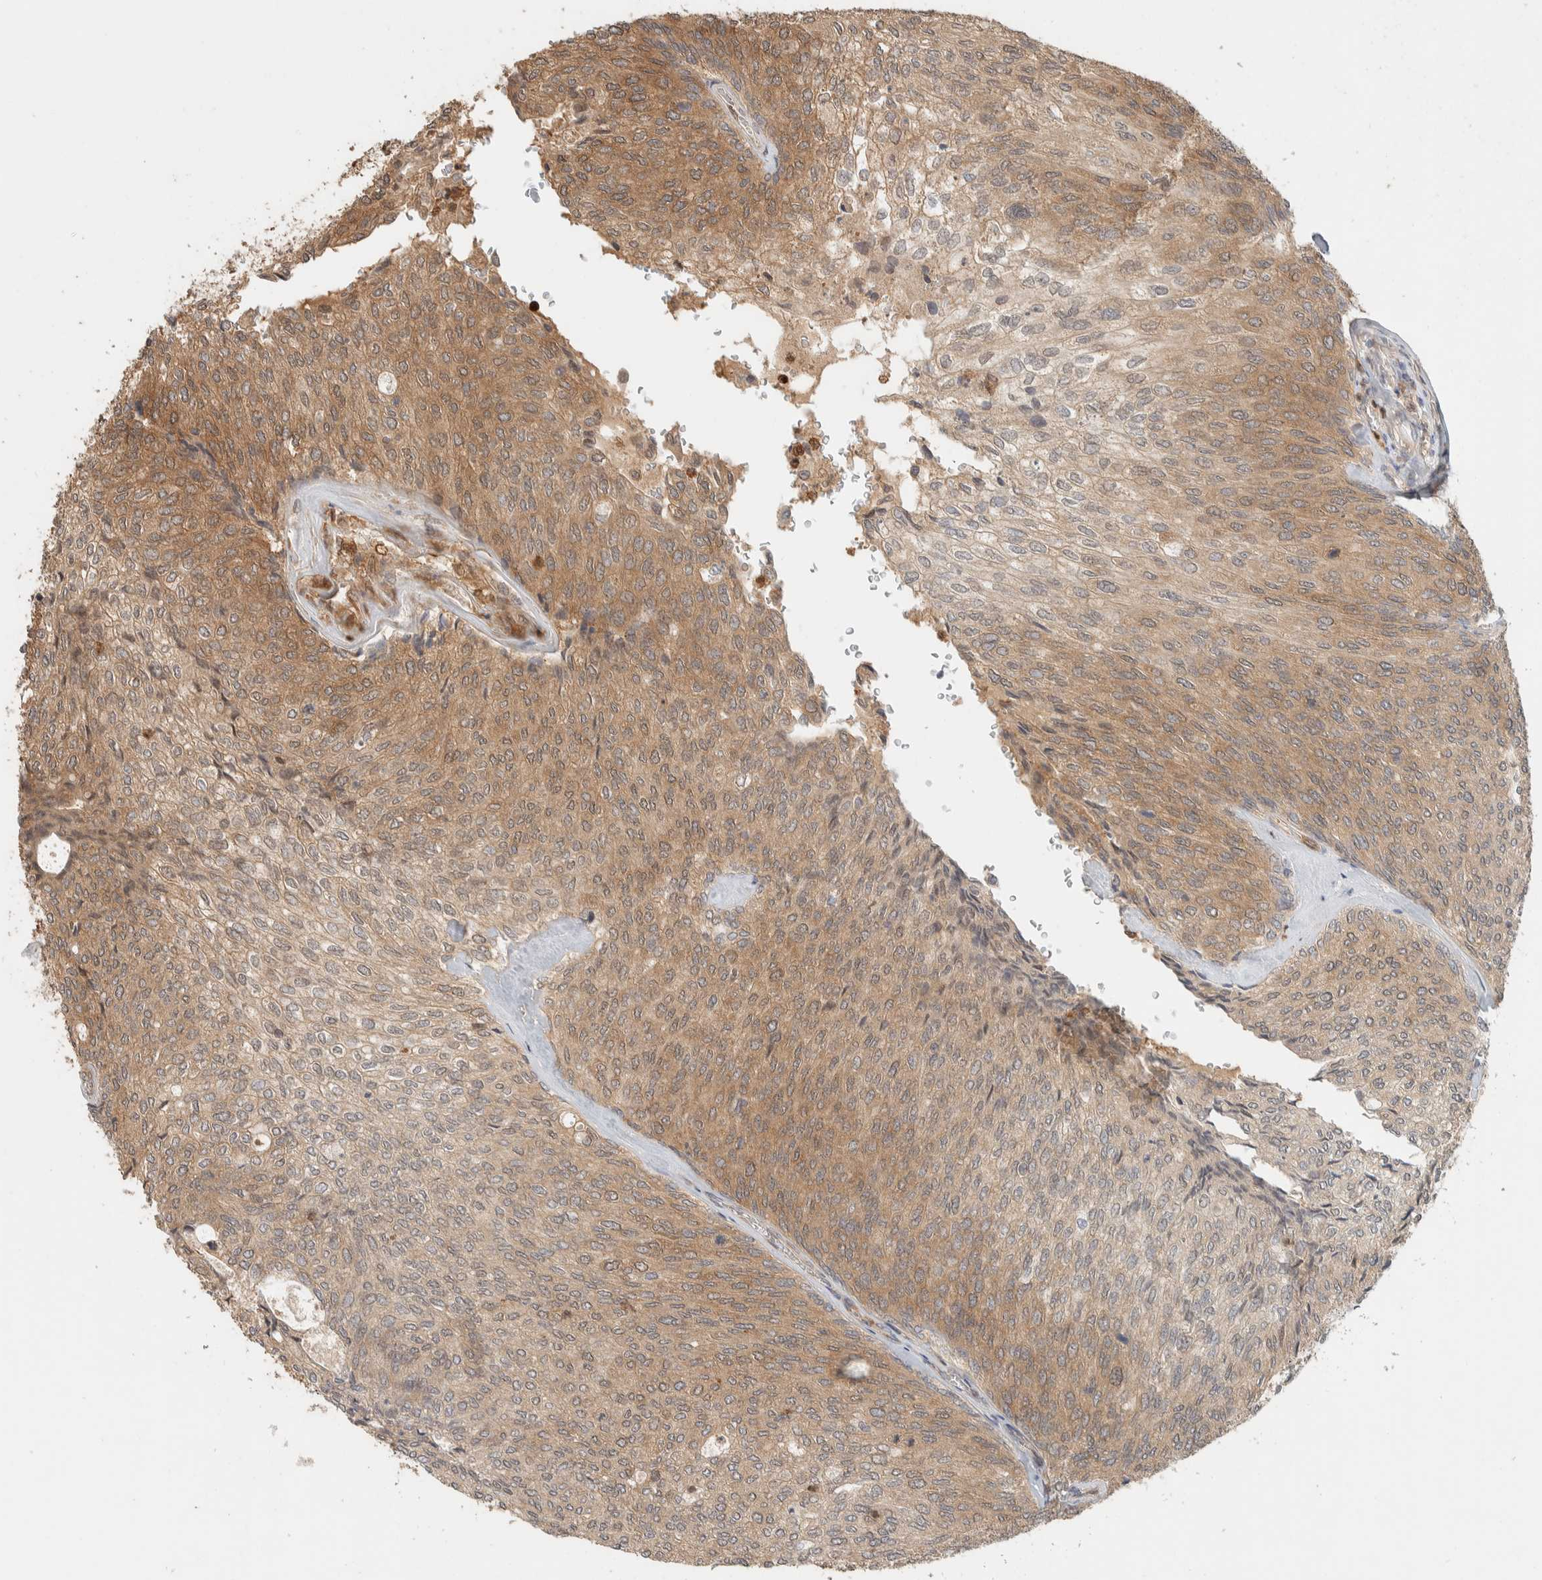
{"staining": {"intensity": "moderate", "quantity": ">75%", "location": "cytoplasmic/membranous"}, "tissue": "urothelial cancer", "cell_type": "Tumor cells", "image_type": "cancer", "snomed": [{"axis": "morphology", "description": "Urothelial carcinoma, Low grade"}, {"axis": "topography", "description": "Urinary bladder"}], "caption": "A high-resolution micrograph shows immunohistochemistry staining of low-grade urothelial carcinoma, which shows moderate cytoplasmic/membranous staining in approximately >75% of tumor cells.", "gene": "ADSS2", "patient": {"sex": "female", "age": 79}}